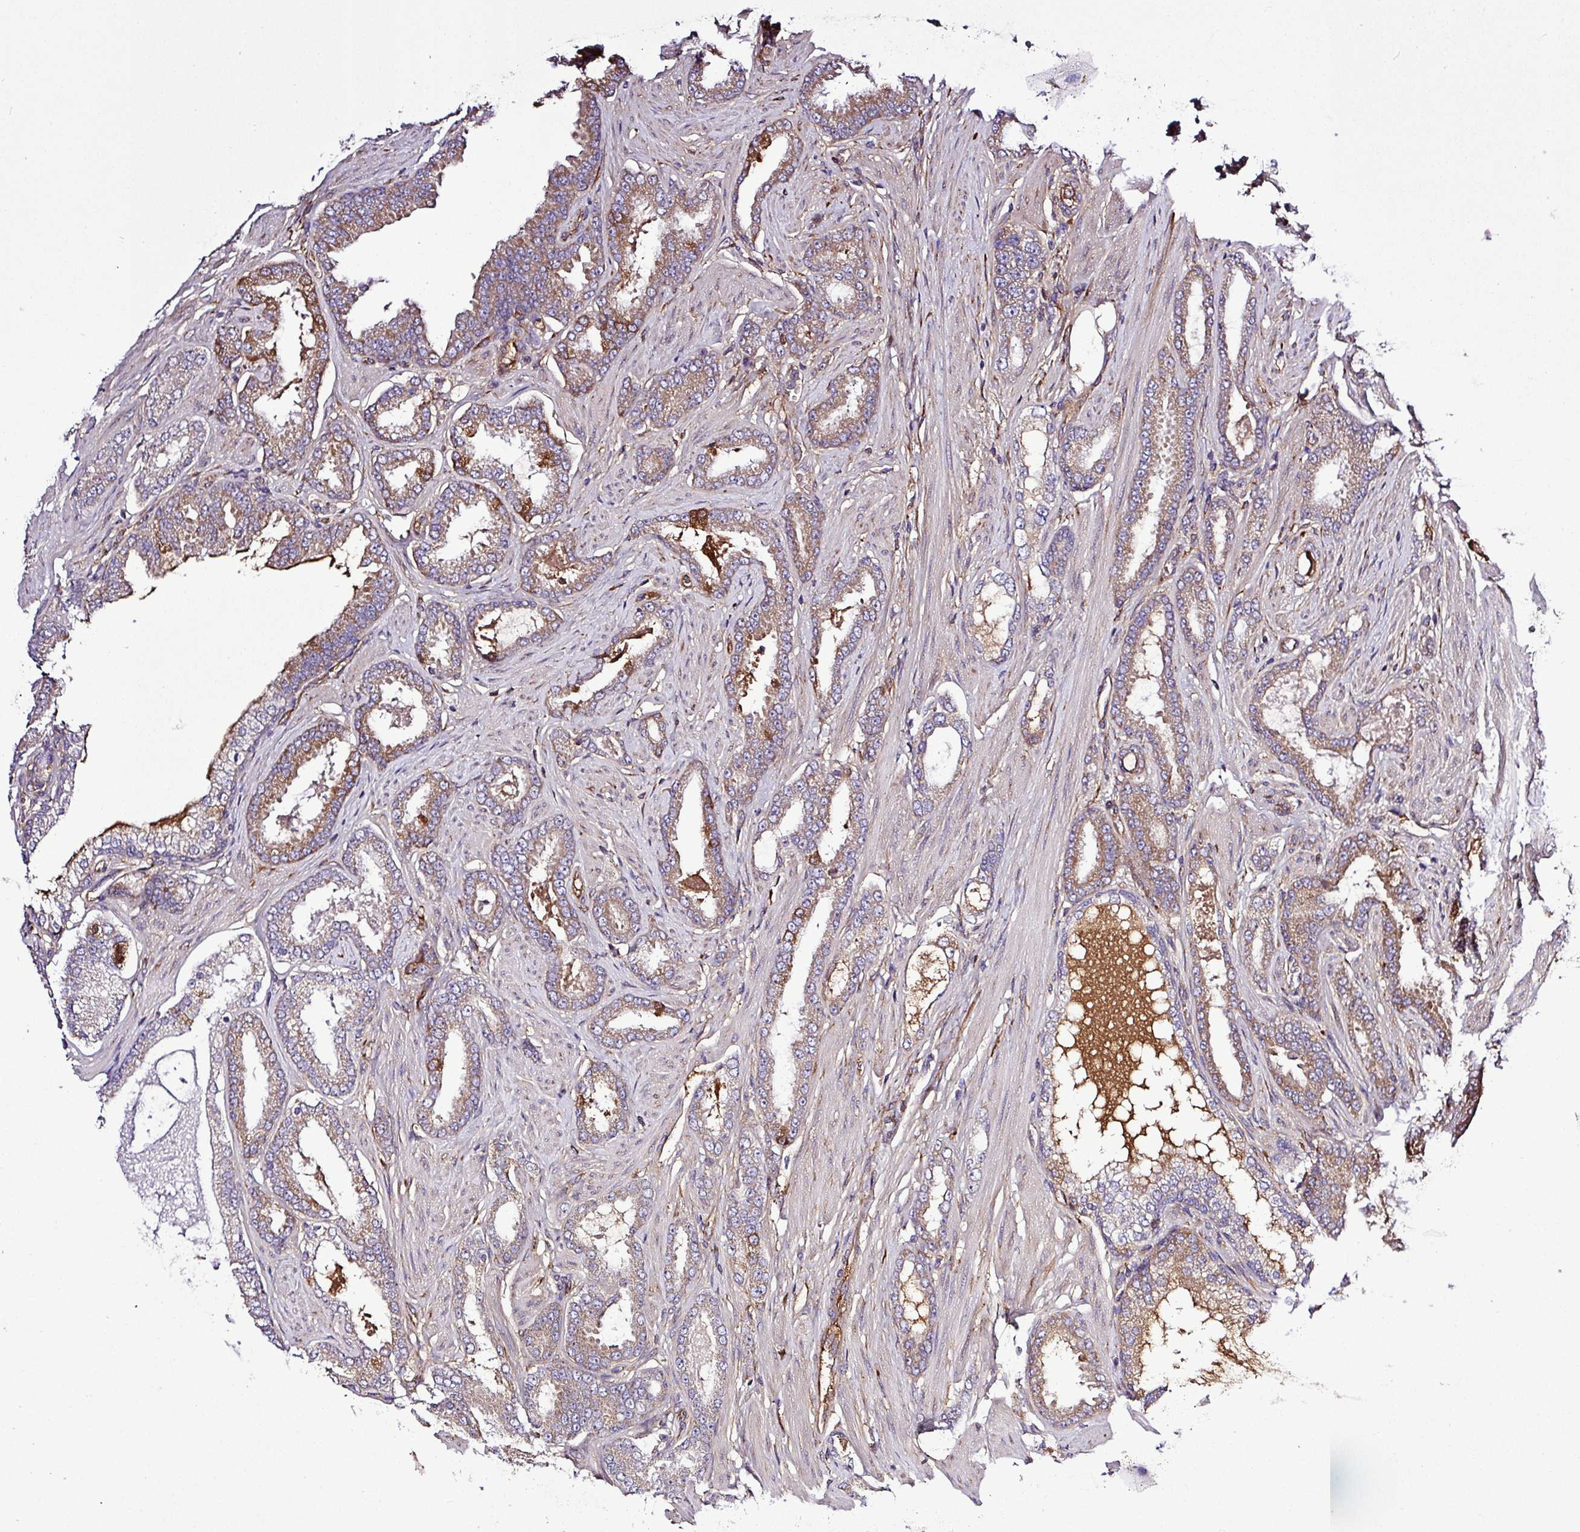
{"staining": {"intensity": "moderate", "quantity": ">75%", "location": "cytoplasmic/membranous"}, "tissue": "prostate cancer", "cell_type": "Tumor cells", "image_type": "cancer", "snomed": [{"axis": "morphology", "description": "Adenocarcinoma, Low grade"}, {"axis": "topography", "description": "Prostate"}], "caption": "Low-grade adenocarcinoma (prostate) stained for a protein exhibits moderate cytoplasmic/membranous positivity in tumor cells.", "gene": "CWH43", "patient": {"sex": "male", "age": 42}}